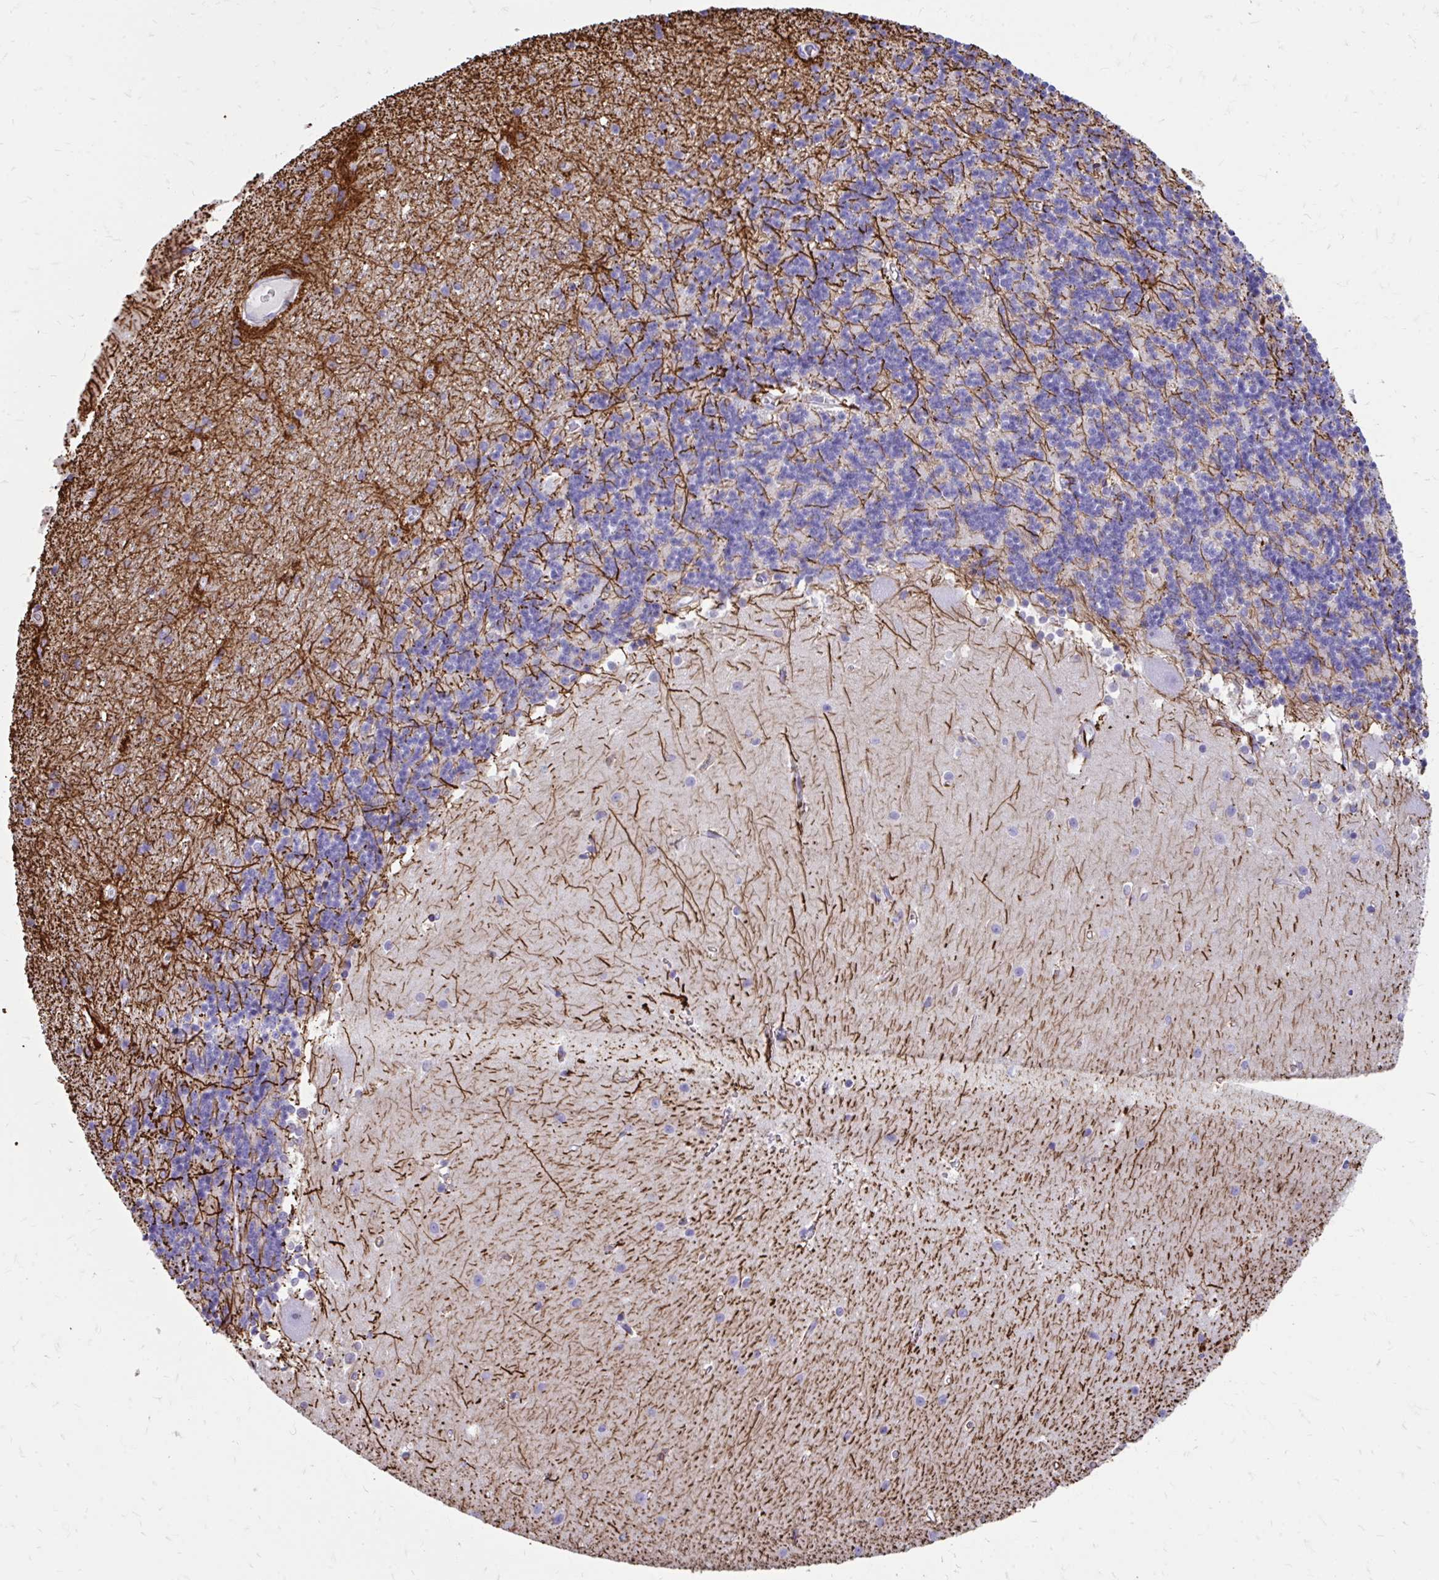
{"staining": {"intensity": "strong", "quantity": "<25%", "location": "cytoplasmic/membranous"}, "tissue": "cerebellum", "cell_type": "Cells in granular layer", "image_type": "normal", "snomed": [{"axis": "morphology", "description": "Normal tissue, NOS"}, {"axis": "topography", "description": "Cerebellum"}], "caption": "Strong cytoplasmic/membranous protein expression is seen in about <25% of cells in granular layer in cerebellum.", "gene": "ZNF699", "patient": {"sex": "male", "age": 54}}